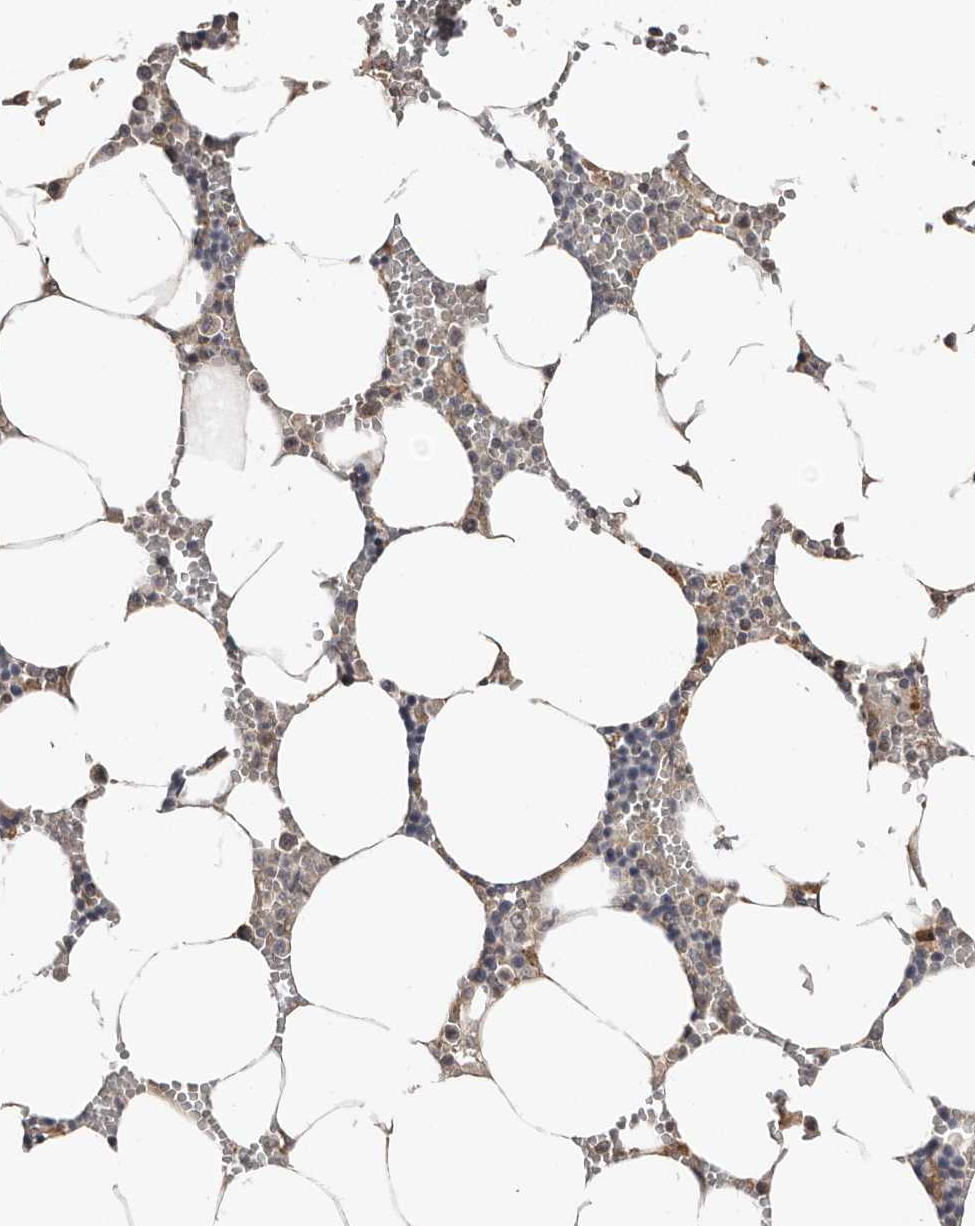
{"staining": {"intensity": "moderate", "quantity": "<25%", "location": "cytoplasmic/membranous"}, "tissue": "bone marrow", "cell_type": "Hematopoietic cells", "image_type": "normal", "snomed": [{"axis": "morphology", "description": "Normal tissue, NOS"}, {"axis": "topography", "description": "Bone marrow"}], "caption": "Unremarkable bone marrow demonstrates moderate cytoplasmic/membranous expression in approximately <25% of hematopoietic cells, visualized by immunohistochemistry. (DAB (3,3'-diaminobenzidine) IHC with brightfield microscopy, high magnification).", "gene": "SLC39A2", "patient": {"sex": "male", "age": 70}}